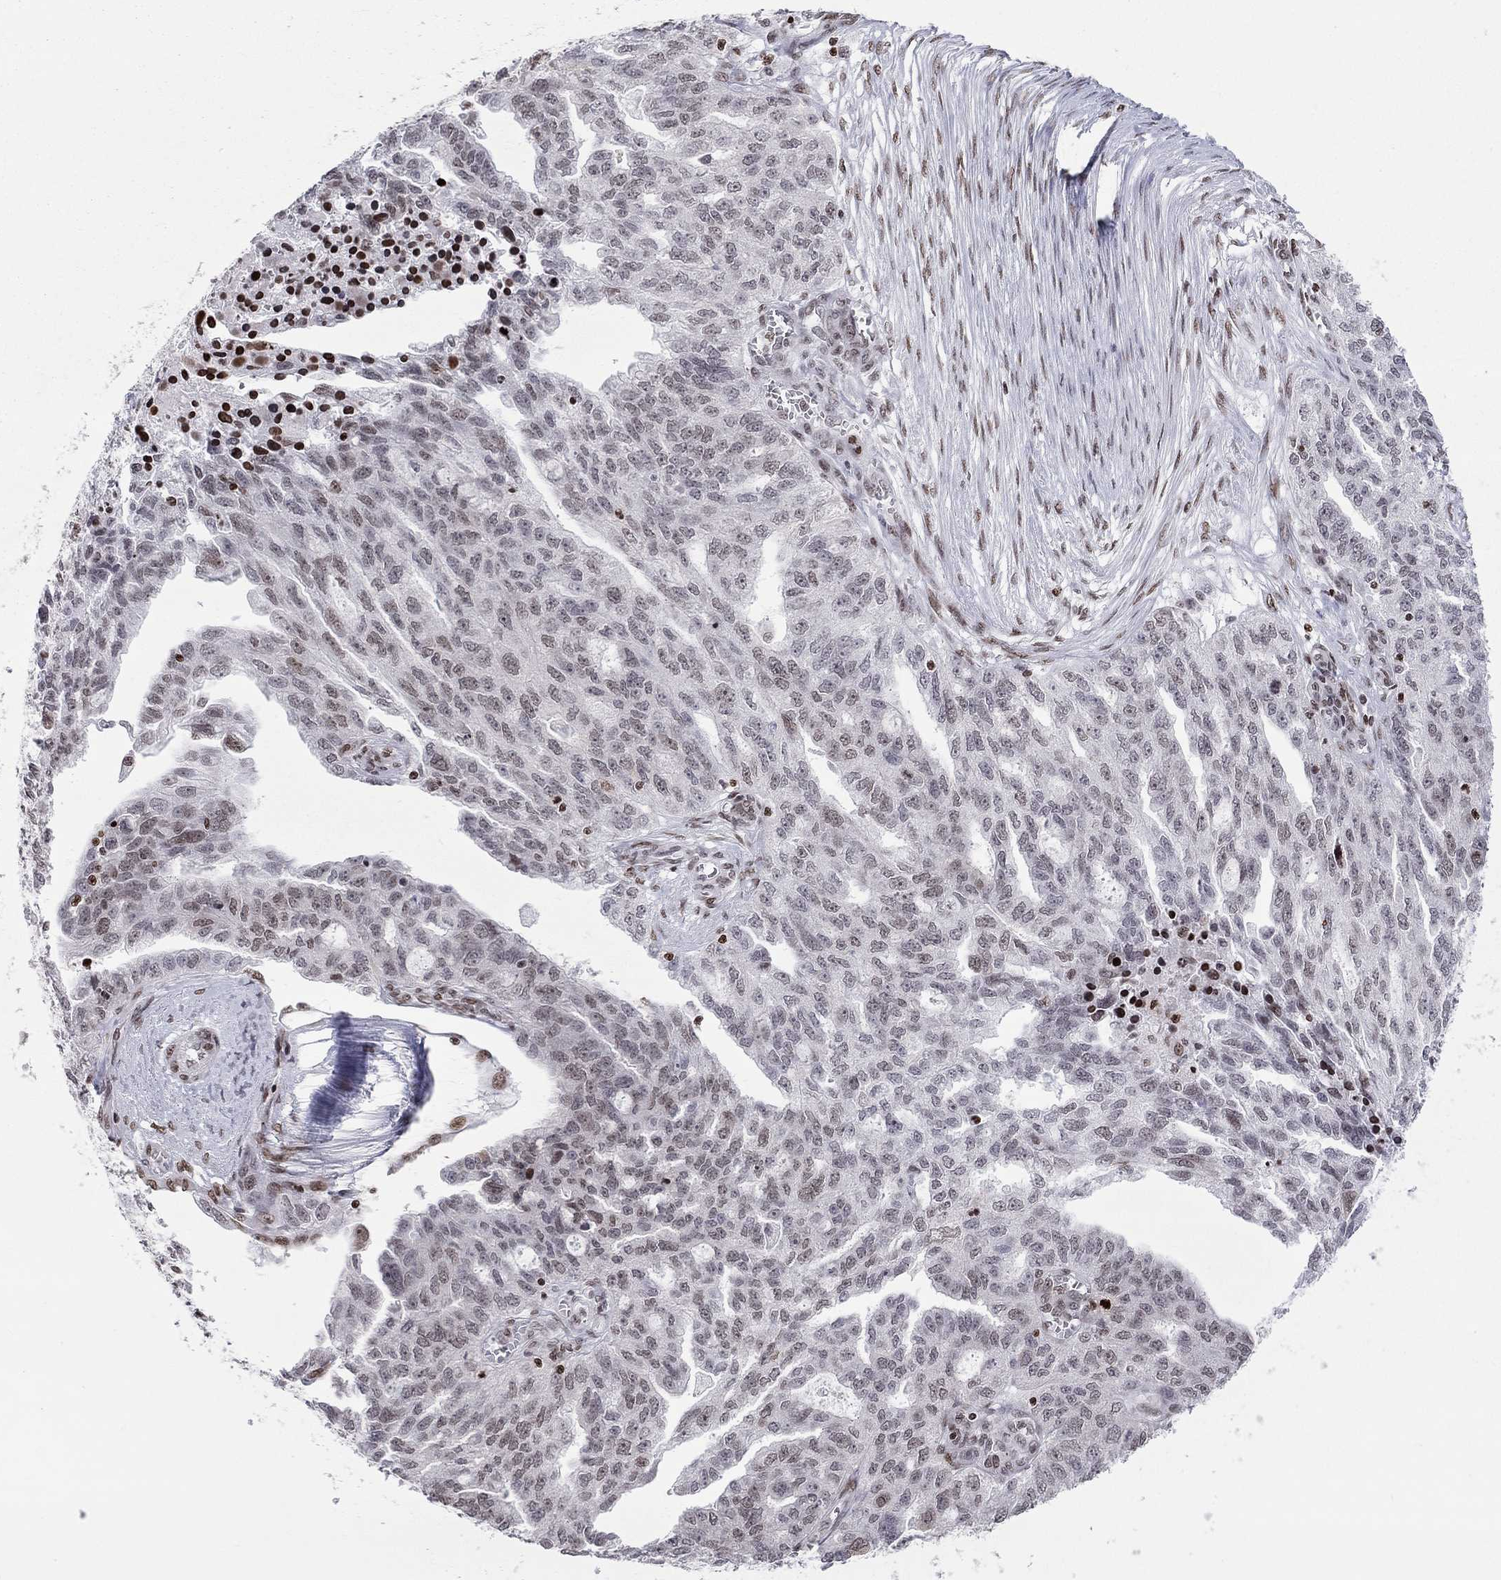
{"staining": {"intensity": "weak", "quantity": "<25%", "location": "nuclear"}, "tissue": "ovarian cancer", "cell_type": "Tumor cells", "image_type": "cancer", "snomed": [{"axis": "morphology", "description": "Cystadenocarcinoma, serous, NOS"}, {"axis": "topography", "description": "Ovary"}], "caption": "Immunohistochemical staining of serous cystadenocarcinoma (ovarian) reveals no significant expression in tumor cells.", "gene": "H2AX", "patient": {"sex": "female", "age": 51}}